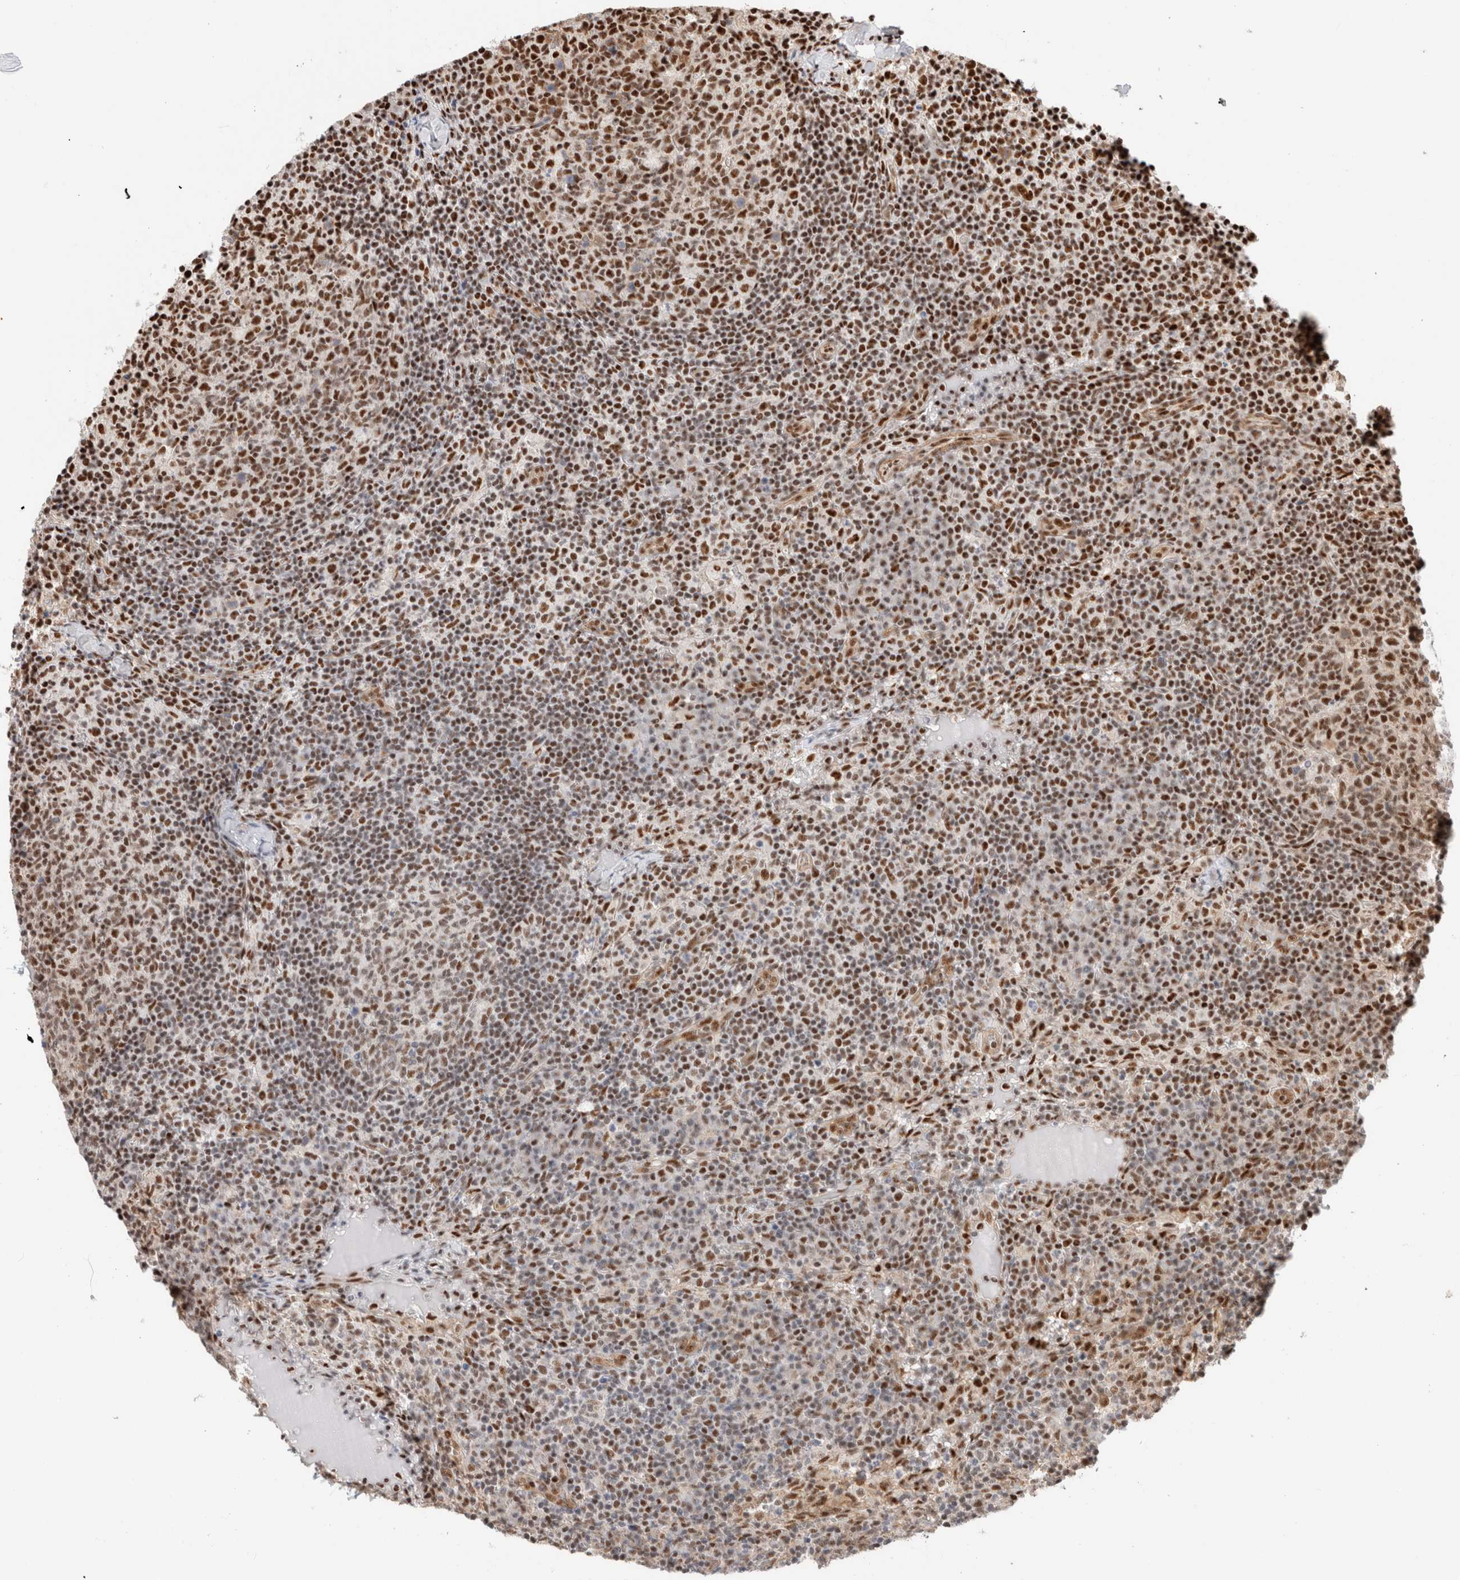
{"staining": {"intensity": "strong", "quantity": "25%-75%", "location": "nuclear"}, "tissue": "lymph node", "cell_type": "Germinal center cells", "image_type": "normal", "snomed": [{"axis": "morphology", "description": "Normal tissue, NOS"}, {"axis": "morphology", "description": "Inflammation, NOS"}, {"axis": "topography", "description": "Lymph node"}], "caption": "The immunohistochemical stain highlights strong nuclear positivity in germinal center cells of unremarkable lymph node. (Stains: DAB in brown, nuclei in blue, Microscopy: brightfield microscopy at high magnification).", "gene": "ID3", "patient": {"sex": "male", "age": 55}}